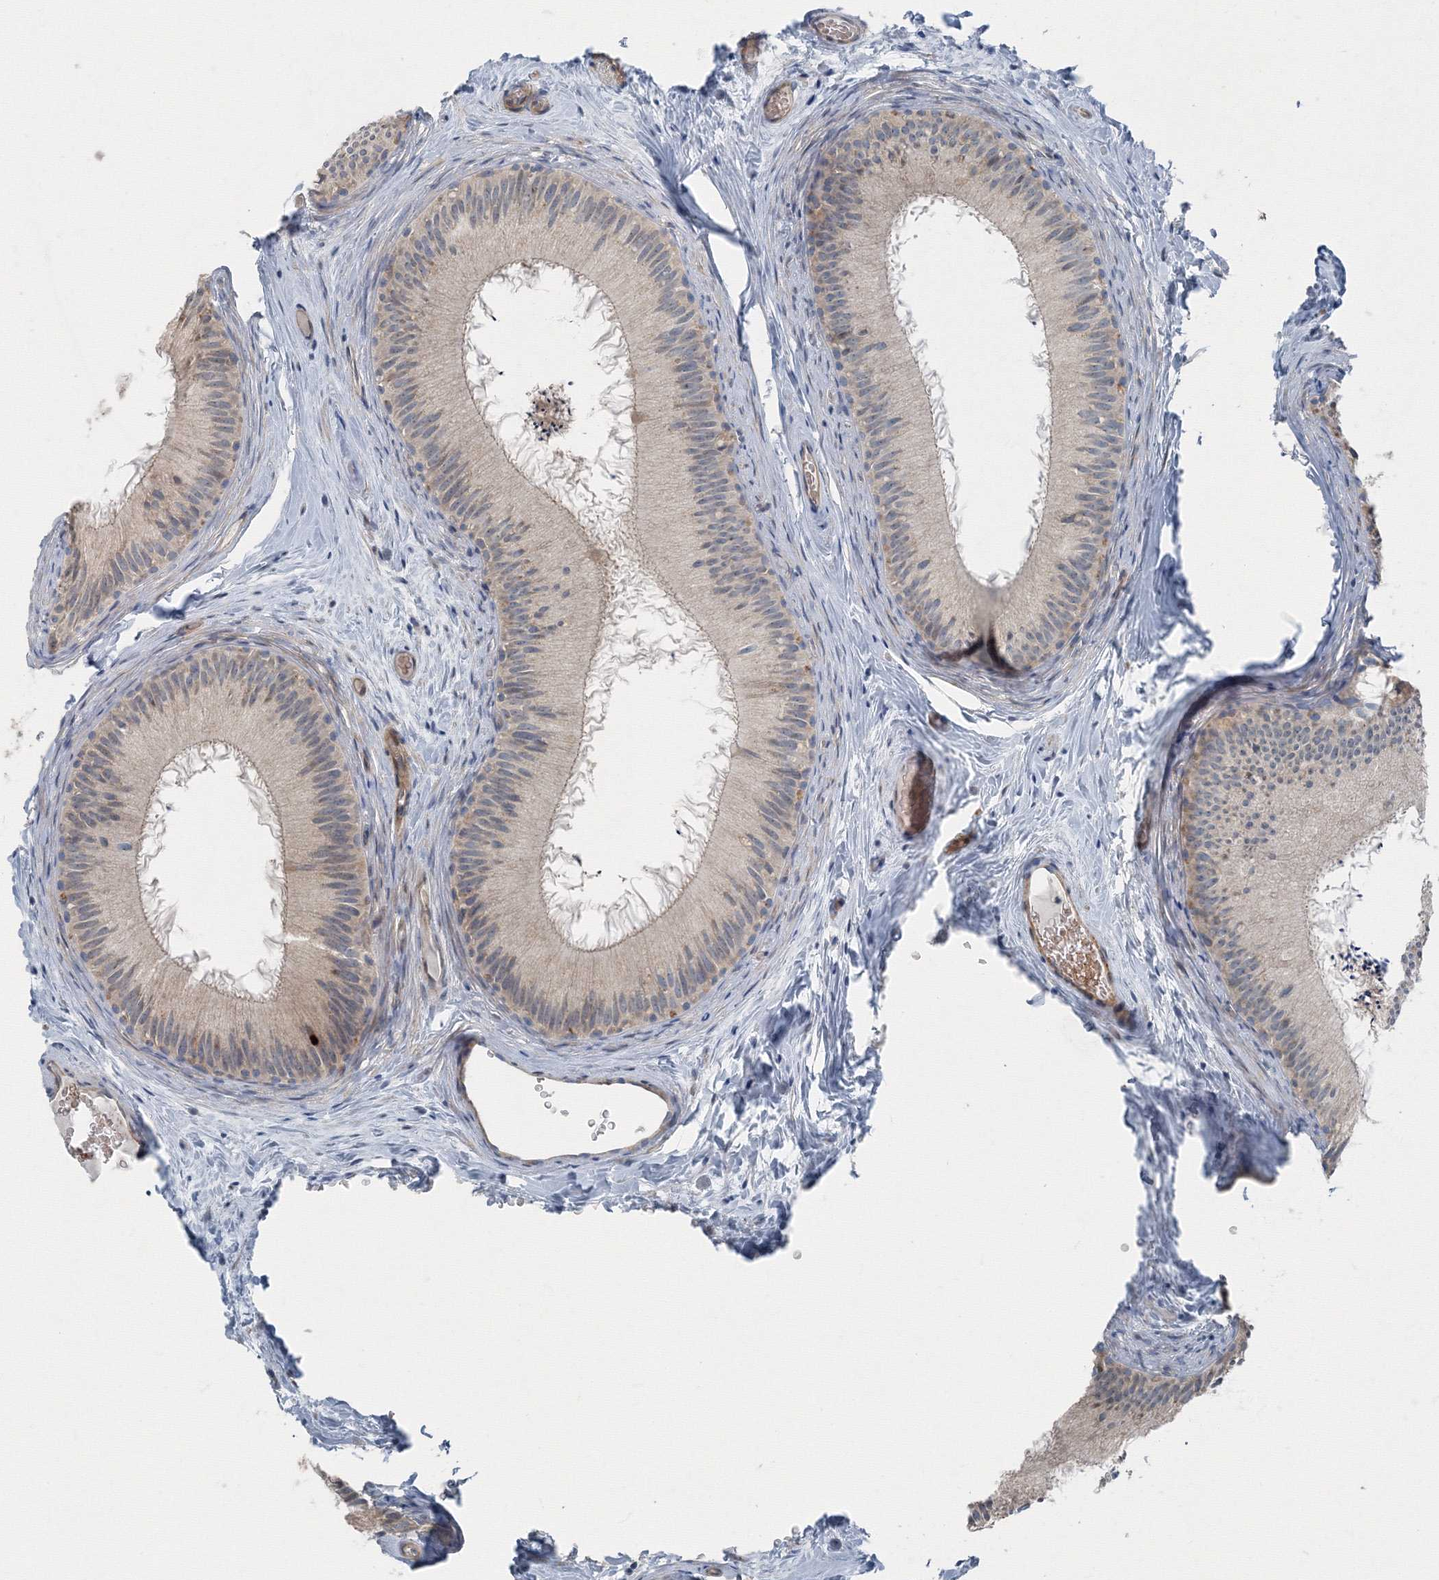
{"staining": {"intensity": "strong", "quantity": "<25%", "location": "cytoplasmic/membranous"}, "tissue": "epididymis", "cell_type": "Glandular cells", "image_type": "normal", "snomed": [{"axis": "morphology", "description": "Normal tissue, NOS"}, {"axis": "topography", "description": "Epididymis"}], "caption": "Strong cytoplasmic/membranous staining for a protein is identified in about <25% of glandular cells of benign epididymis using immunohistochemistry (IHC).", "gene": "AASDH", "patient": {"sex": "male", "age": 50}}